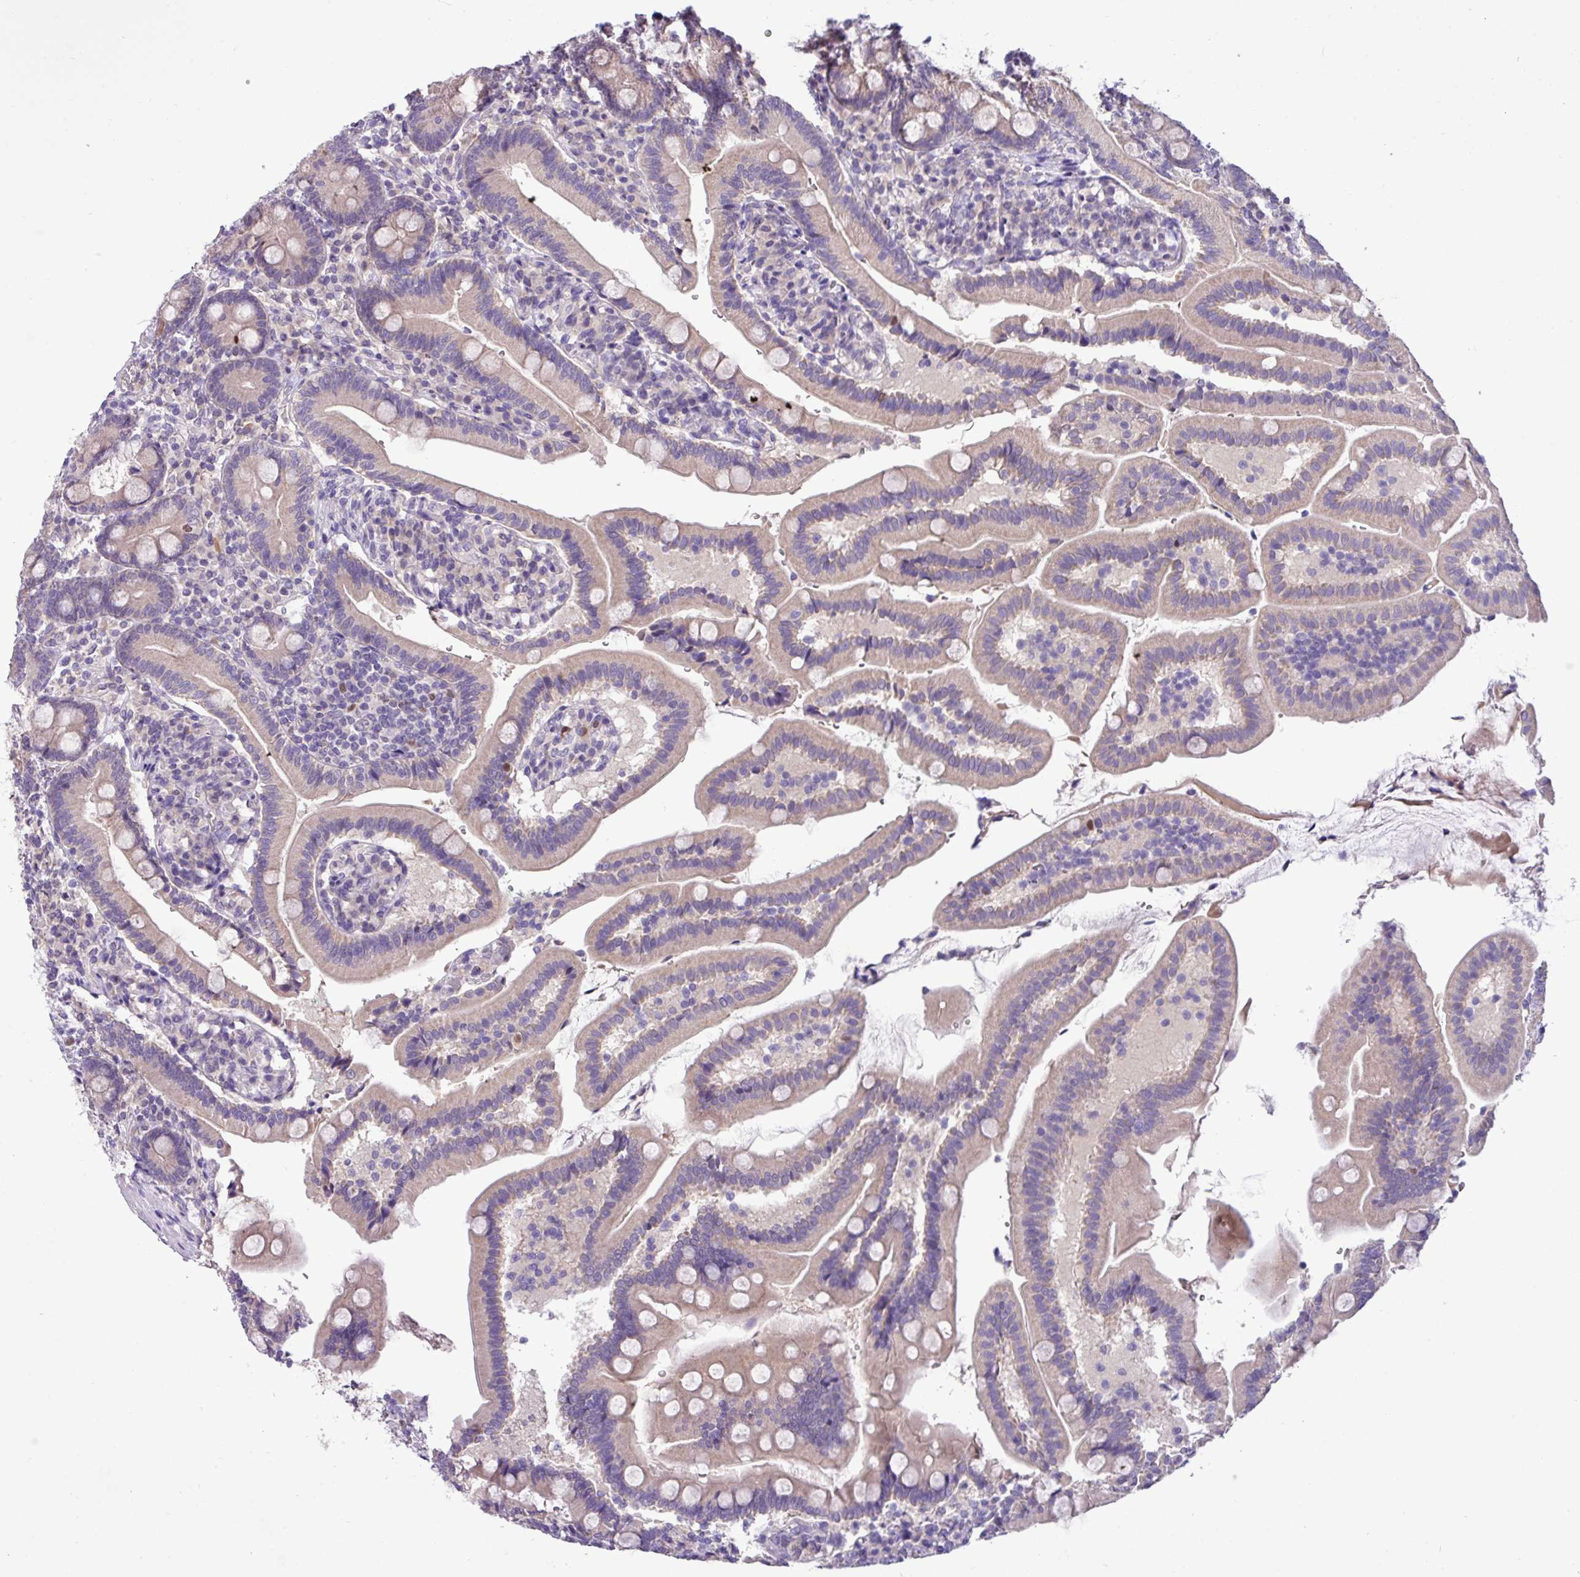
{"staining": {"intensity": "weak", "quantity": "25%-75%", "location": "cytoplasmic/membranous"}, "tissue": "duodenum", "cell_type": "Glandular cells", "image_type": "normal", "snomed": [{"axis": "morphology", "description": "Normal tissue, NOS"}, {"axis": "topography", "description": "Duodenum"}], "caption": "IHC (DAB) staining of benign human duodenum reveals weak cytoplasmic/membranous protein positivity in about 25%-75% of glandular cells. (DAB IHC, brown staining for protein, blue staining for nuclei).", "gene": "PAX8", "patient": {"sex": "female", "age": 67}}